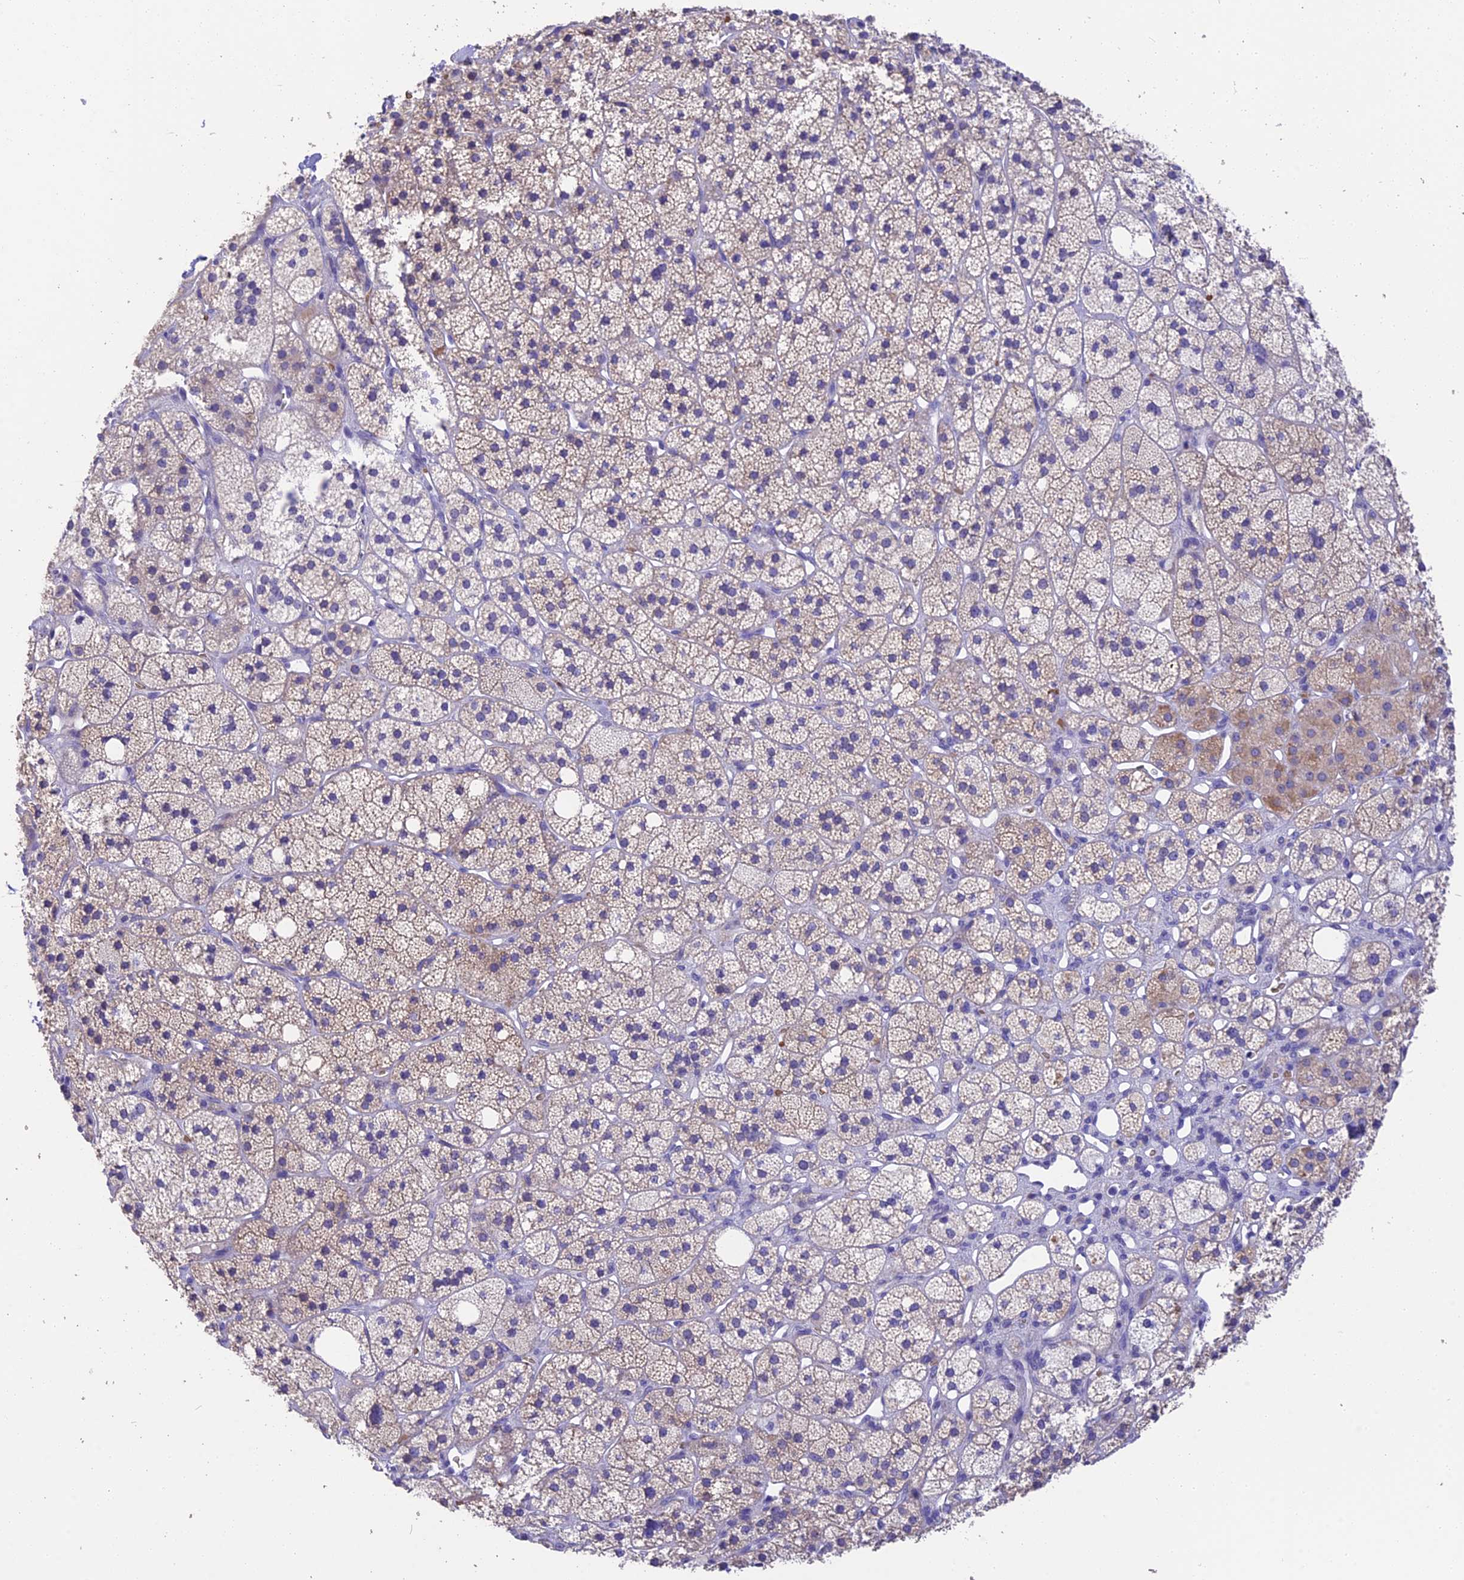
{"staining": {"intensity": "weak", "quantity": "25%-75%", "location": "cytoplasmic/membranous"}, "tissue": "adrenal gland", "cell_type": "Glandular cells", "image_type": "normal", "snomed": [{"axis": "morphology", "description": "Normal tissue, NOS"}, {"axis": "topography", "description": "Adrenal gland"}], "caption": "This photomicrograph shows IHC staining of normal adrenal gland, with low weak cytoplasmic/membranous staining in approximately 25%-75% of glandular cells.", "gene": "TNNC2", "patient": {"sex": "male", "age": 61}}